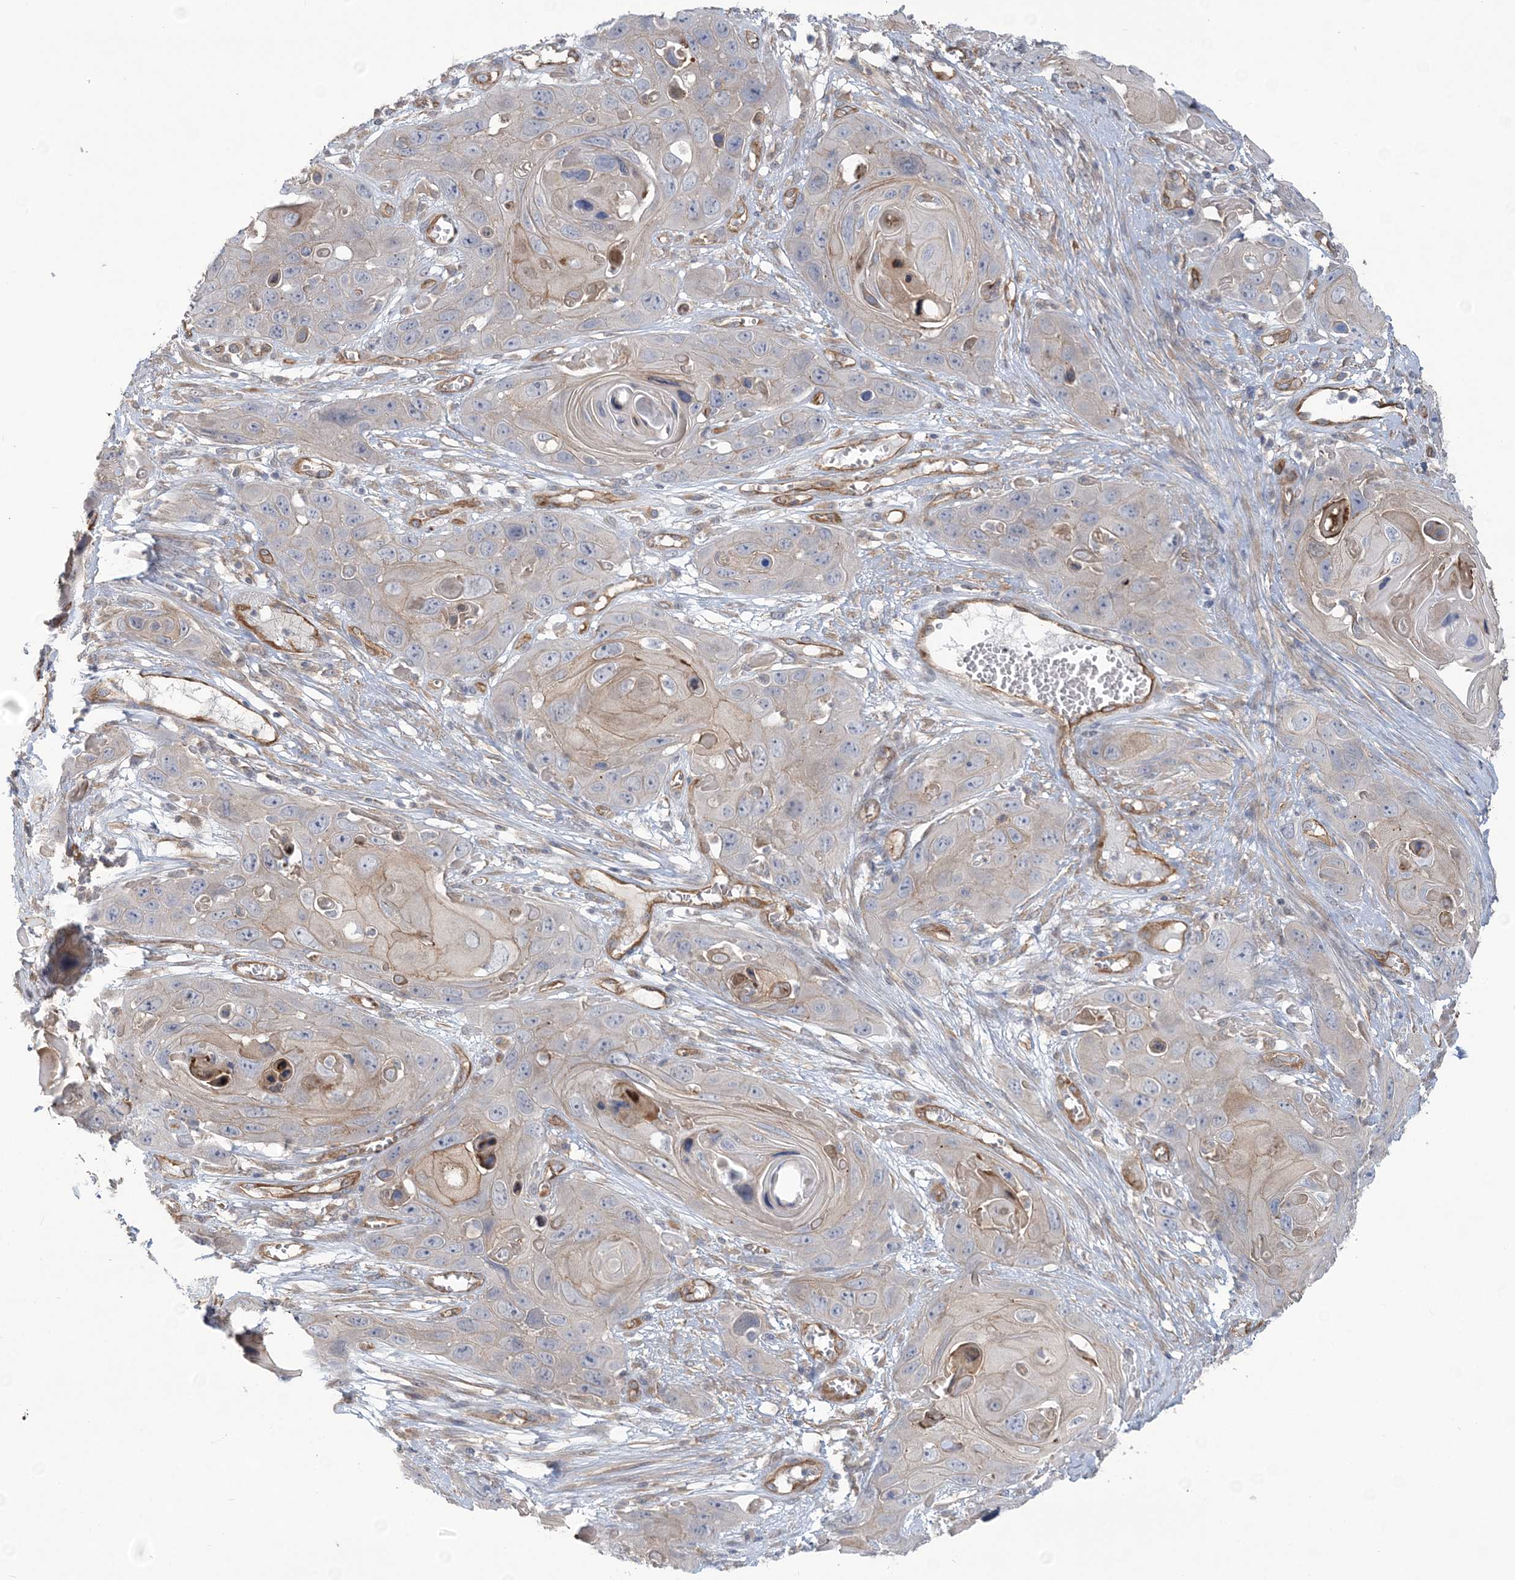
{"staining": {"intensity": "weak", "quantity": "<25%", "location": "cytoplasmic/membranous"}, "tissue": "skin cancer", "cell_type": "Tumor cells", "image_type": "cancer", "snomed": [{"axis": "morphology", "description": "Squamous cell carcinoma, NOS"}, {"axis": "topography", "description": "Skin"}], "caption": "DAB immunohistochemical staining of skin cancer (squamous cell carcinoma) shows no significant staining in tumor cells.", "gene": "RAI14", "patient": {"sex": "male", "age": 55}}